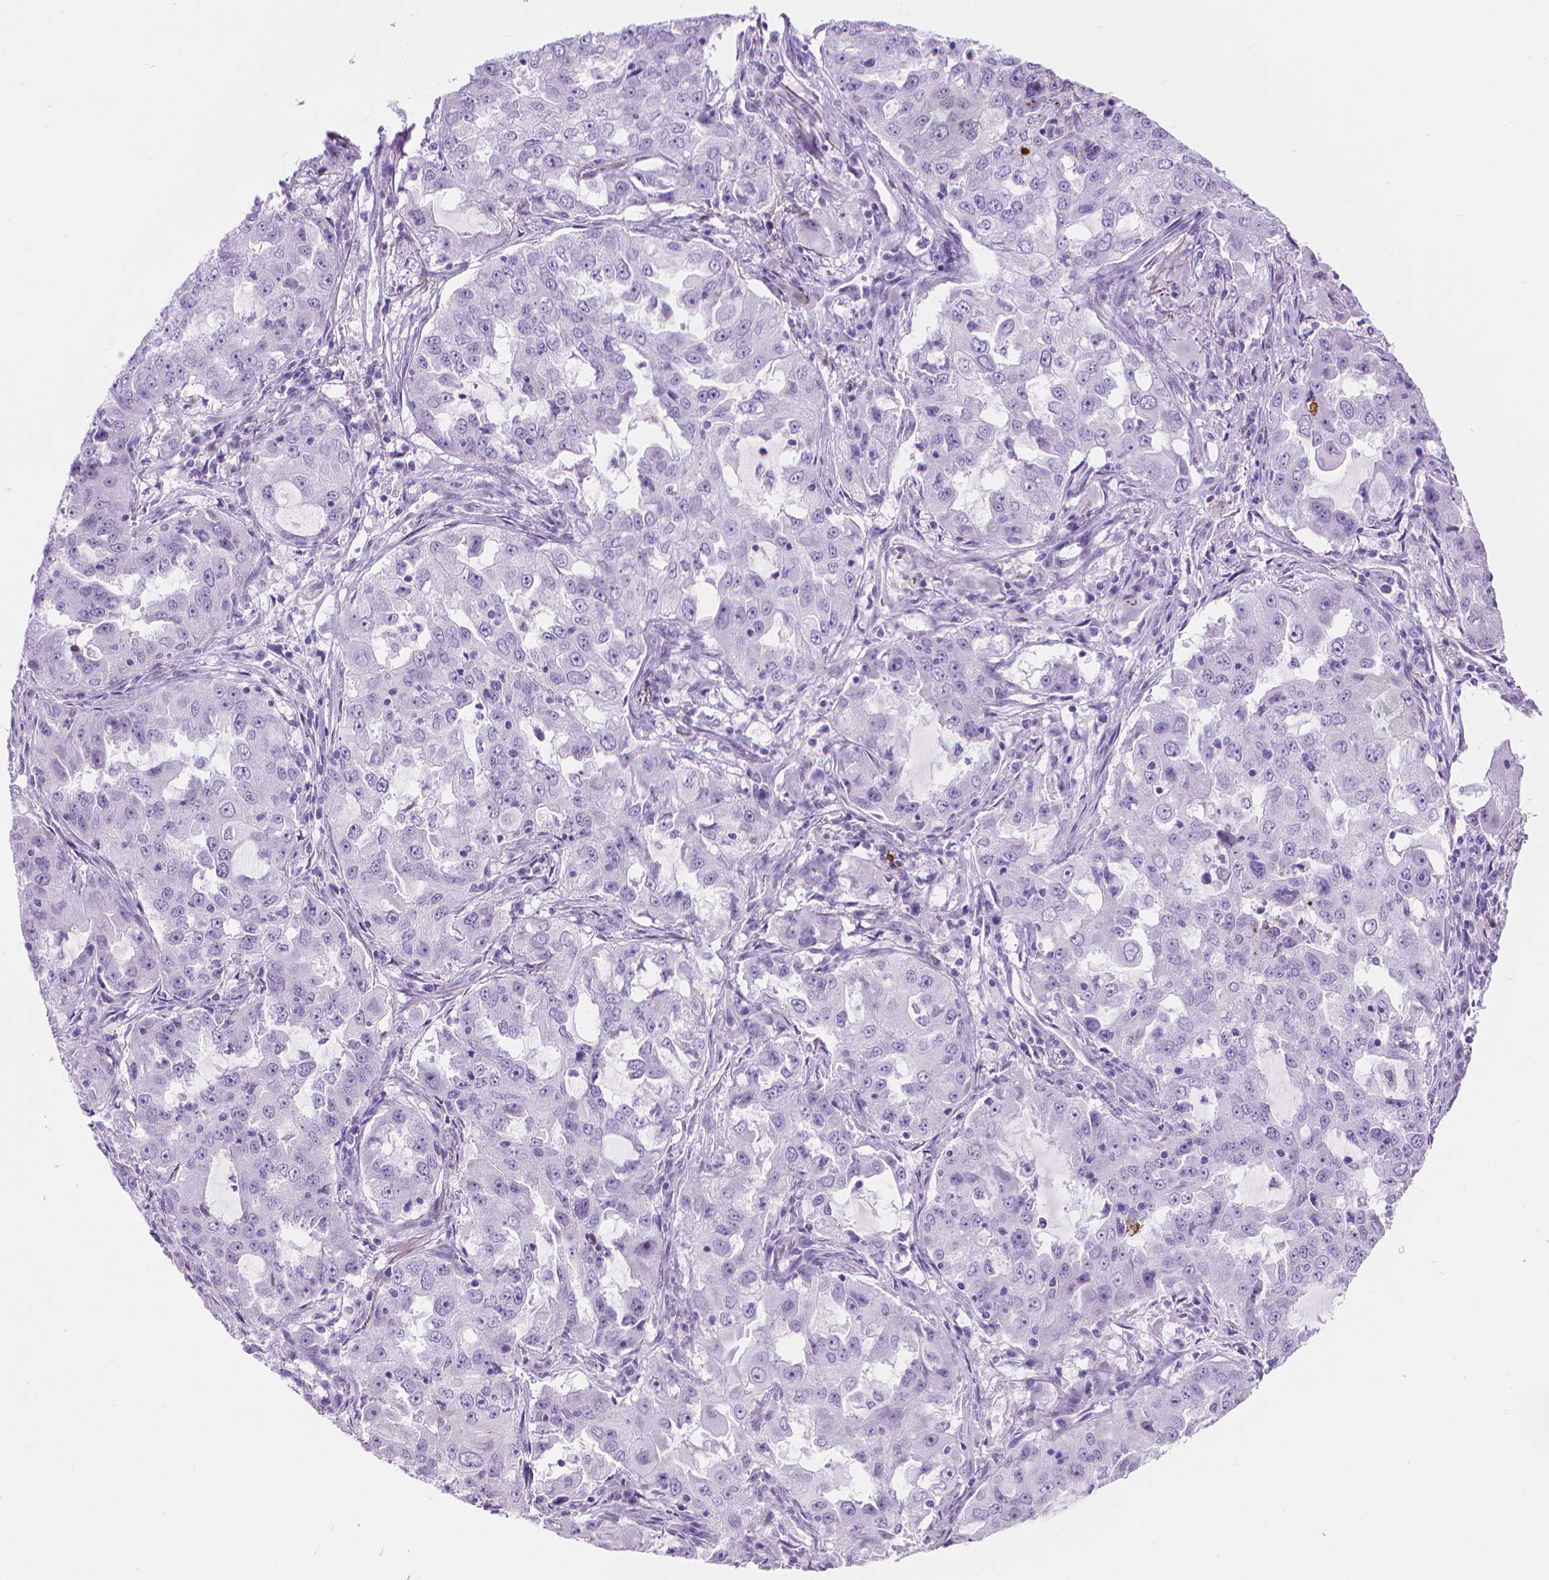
{"staining": {"intensity": "negative", "quantity": "none", "location": "none"}, "tissue": "lung cancer", "cell_type": "Tumor cells", "image_type": "cancer", "snomed": [{"axis": "morphology", "description": "Adenocarcinoma, NOS"}, {"axis": "topography", "description": "Lung"}], "caption": "Immunohistochemistry micrograph of neoplastic tissue: human lung adenocarcinoma stained with DAB (3,3'-diaminobenzidine) displays no significant protein positivity in tumor cells.", "gene": "CFAP52", "patient": {"sex": "female", "age": 61}}